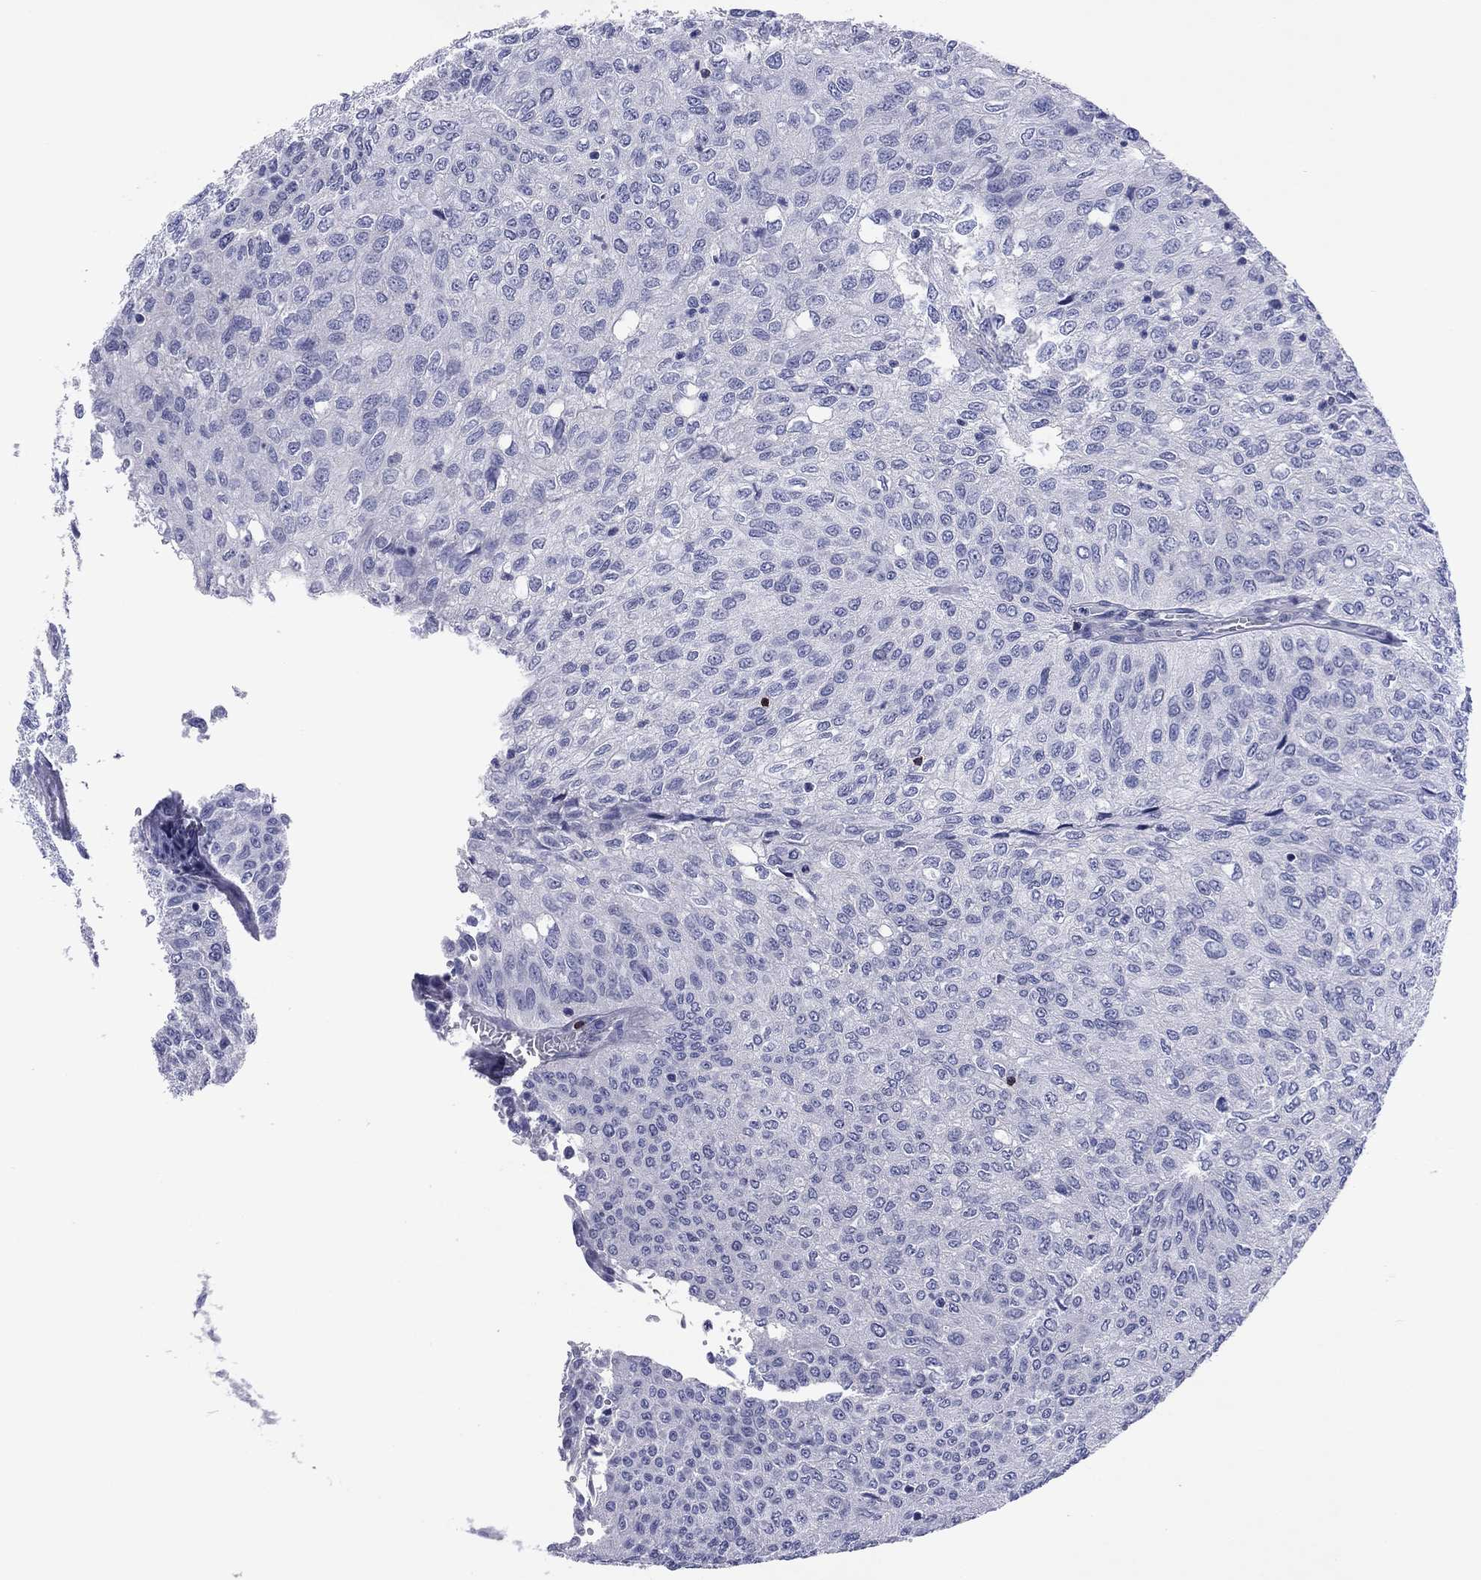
{"staining": {"intensity": "negative", "quantity": "none", "location": "none"}, "tissue": "urothelial cancer", "cell_type": "Tumor cells", "image_type": "cancer", "snomed": [{"axis": "morphology", "description": "Urothelial carcinoma, Low grade"}, {"axis": "topography", "description": "Urinary bladder"}], "caption": "High magnification brightfield microscopy of urothelial cancer stained with DAB (brown) and counterstained with hematoxylin (blue): tumor cells show no significant staining.", "gene": "GZMK", "patient": {"sex": "male", "age": 78}}